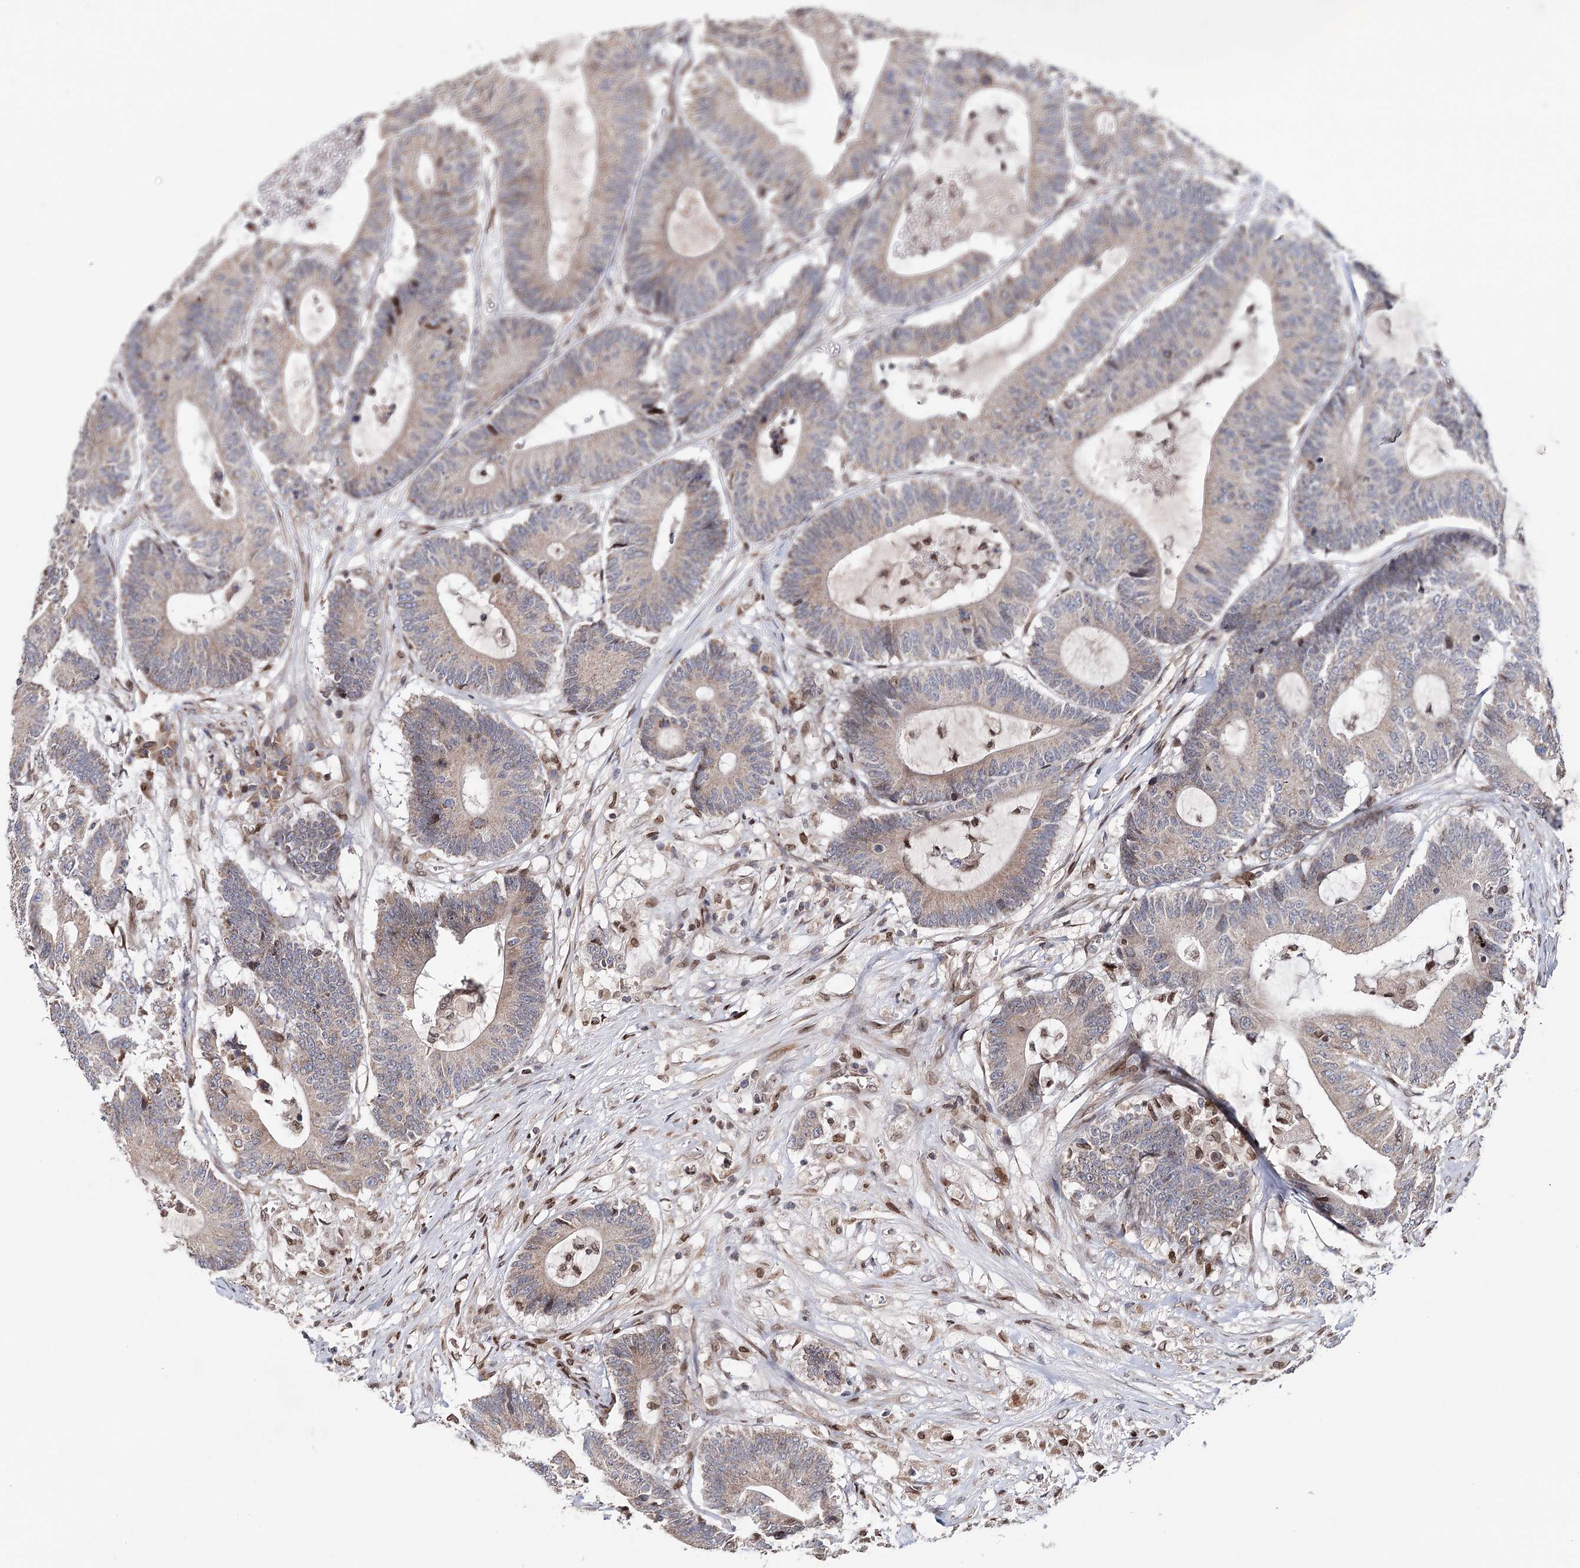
{"staining": {"intensity": "weak", "quantity": ">75%", "location": "cytoplasmic/membranous"}, "tissue": "colorectal cancer", "cell_type": "Tumor cells", "image_type": "cancer", "snomed": [{"axis": "morphology", "description": "Adenocarcinoma, NOS"}, {"axis": "topography", "description": "Colon"}], "caption": "Protein analysis of colorectal cancer (adenocarcinoma) tissue shows weak cytoplasmic/membranous staining in about >75% of tumor cells.", "gene": "CFAP46", "patient": {"sex": "female", "age": 84}}